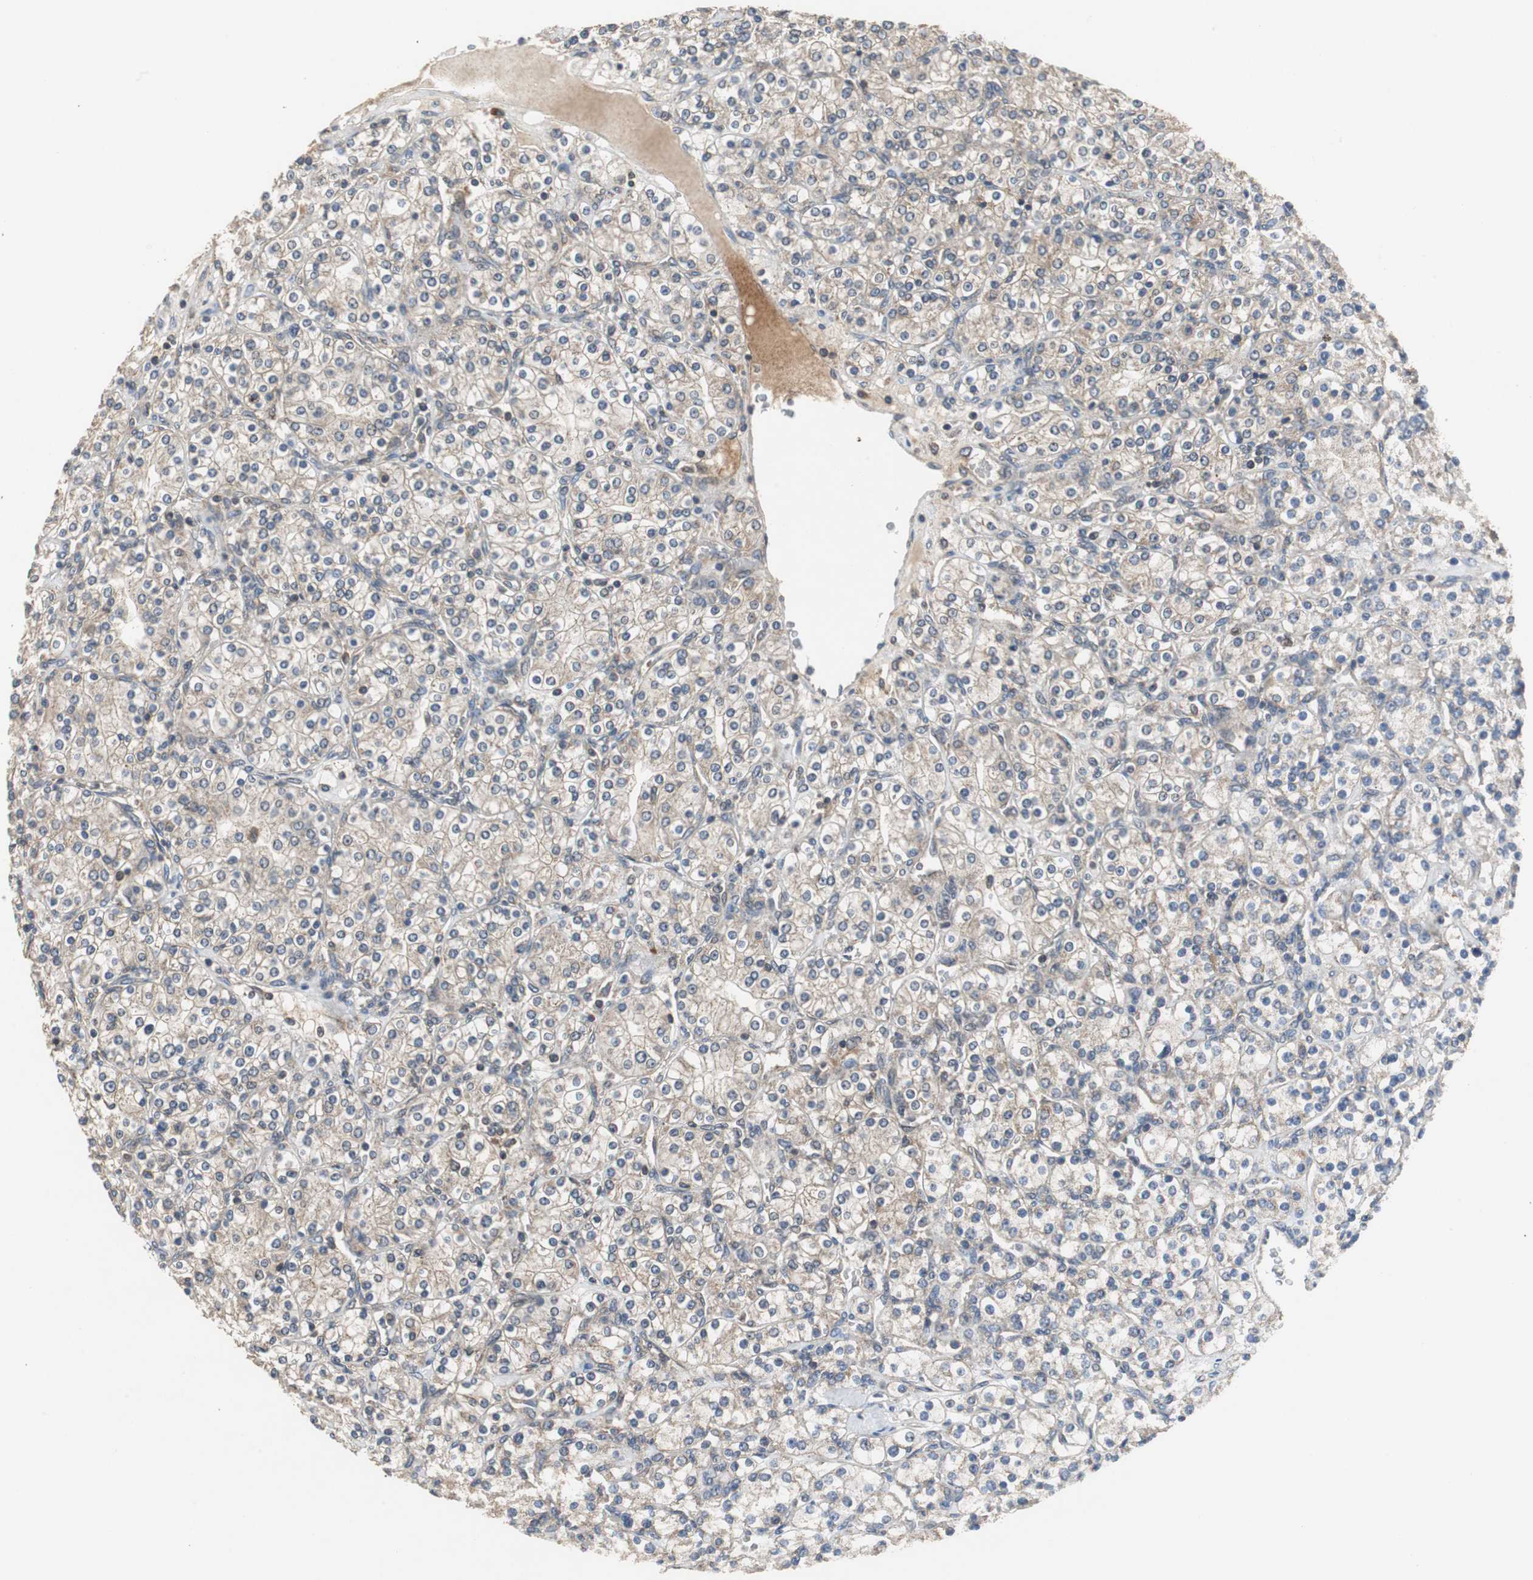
{"staining": {"intensity": "weak", "quantity": "<25%", "location": "cytoplasmic/membranous"}, "tissue": "renal cancer", "cell_type": "Tumor cells", "image_type": "cancer", "snomed": [{"axis": "morphology", "description": "Adenocarcinoma, NOS"}, {"axis": "topography", "description": "Kidney"}], "caption": "The photomicrograph shows no staining of tumor cells in renal adenocarcinoma. (Stains: DAB immunohistochemistry (IHC) with hematoxylin counter stain, Microscopy: brightfield microscopy at high magnification).", "gene": "VBP1", "patient": {"sex": "male", "age": 77}}